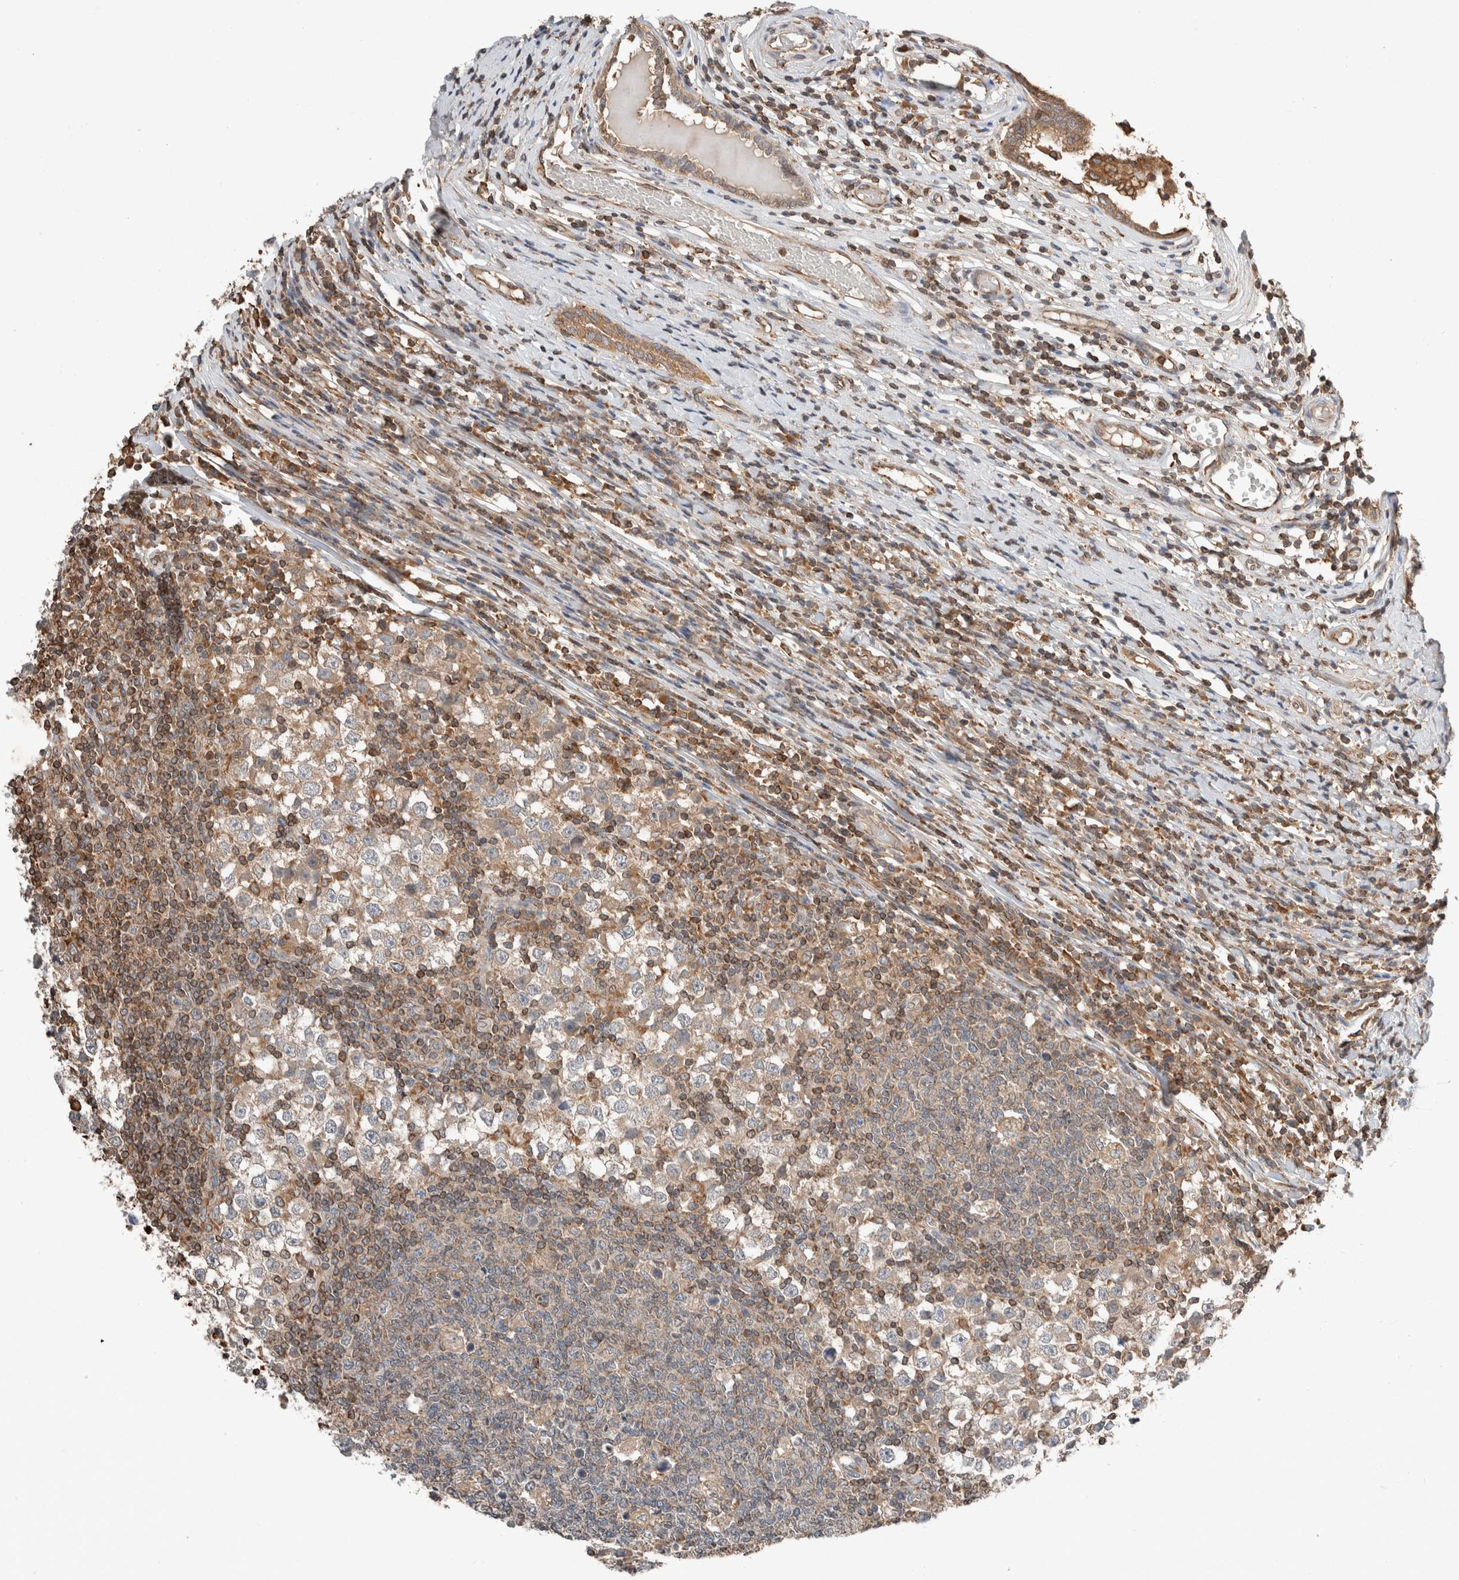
{"staining": {"intensity": "weak", "quantity": "<25%", "location": "cytoplasmic/membranous"}, "tissue": "testis cancer", "cell_type": "Tumor cells", "image_type": "cancer", "snomed": [{"axis": "morphology", "description": "Seminoma, NOS"}, {"axis": "topography", "description": "Testis"}], "caption": "Micrograph shows no significant protein positivity in tumor cells of seminoma (testis).", "gene": "ERAP2", "patient": {"sex": "male", "age": 65}}